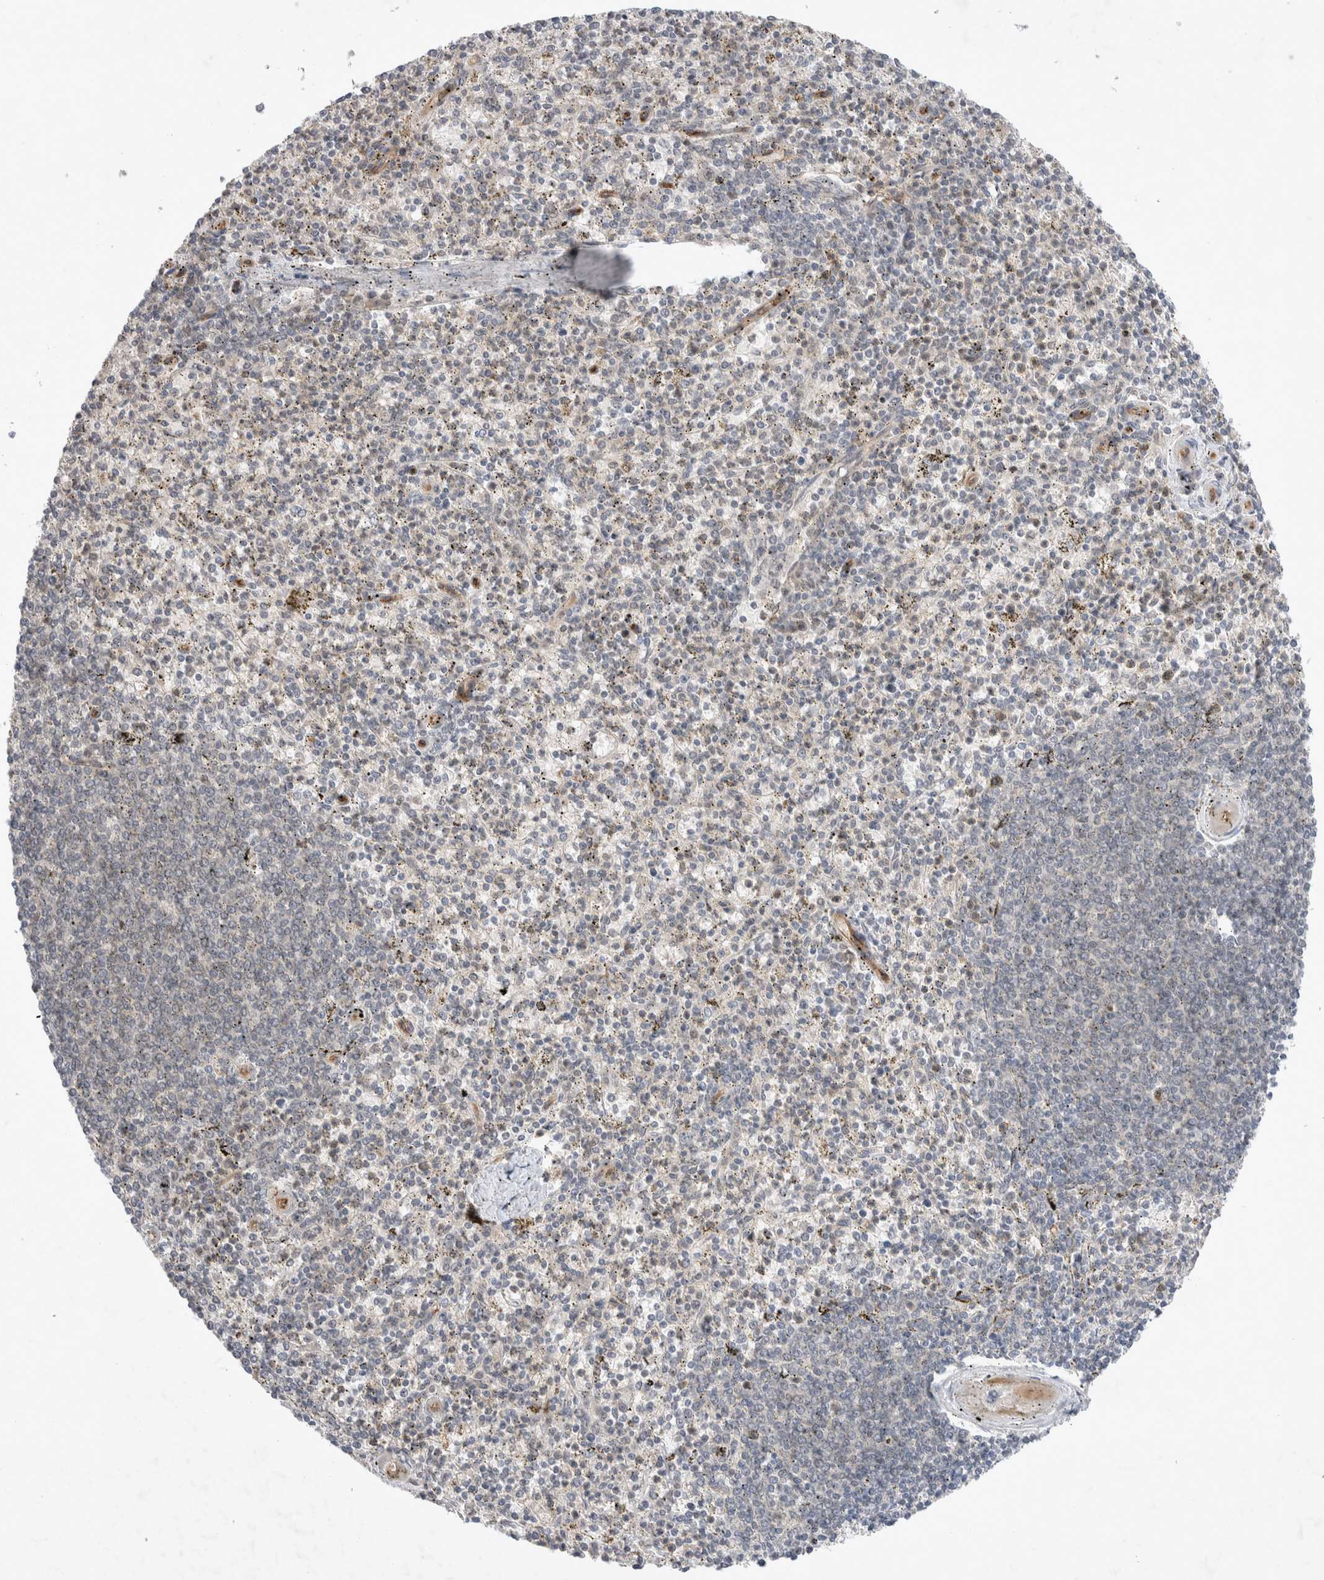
{"staining": {"intensity": "negative", "quantity": "none", "location": "none"}, "tissue": "spleen", "cell_type": "Cells in red pulp", "image_type": "normal", "snomed": [{"axis": "morphology", "description": "Normal tissue, NOS"}, {"axis": "topography", "description": "Spleen"}], "caption": "This is an IHC histopathology image of benign spleen. There is no staining in cells in red pulp.", "gene": "ZNF704", "patient": {"sex": "male", "age": 72}}